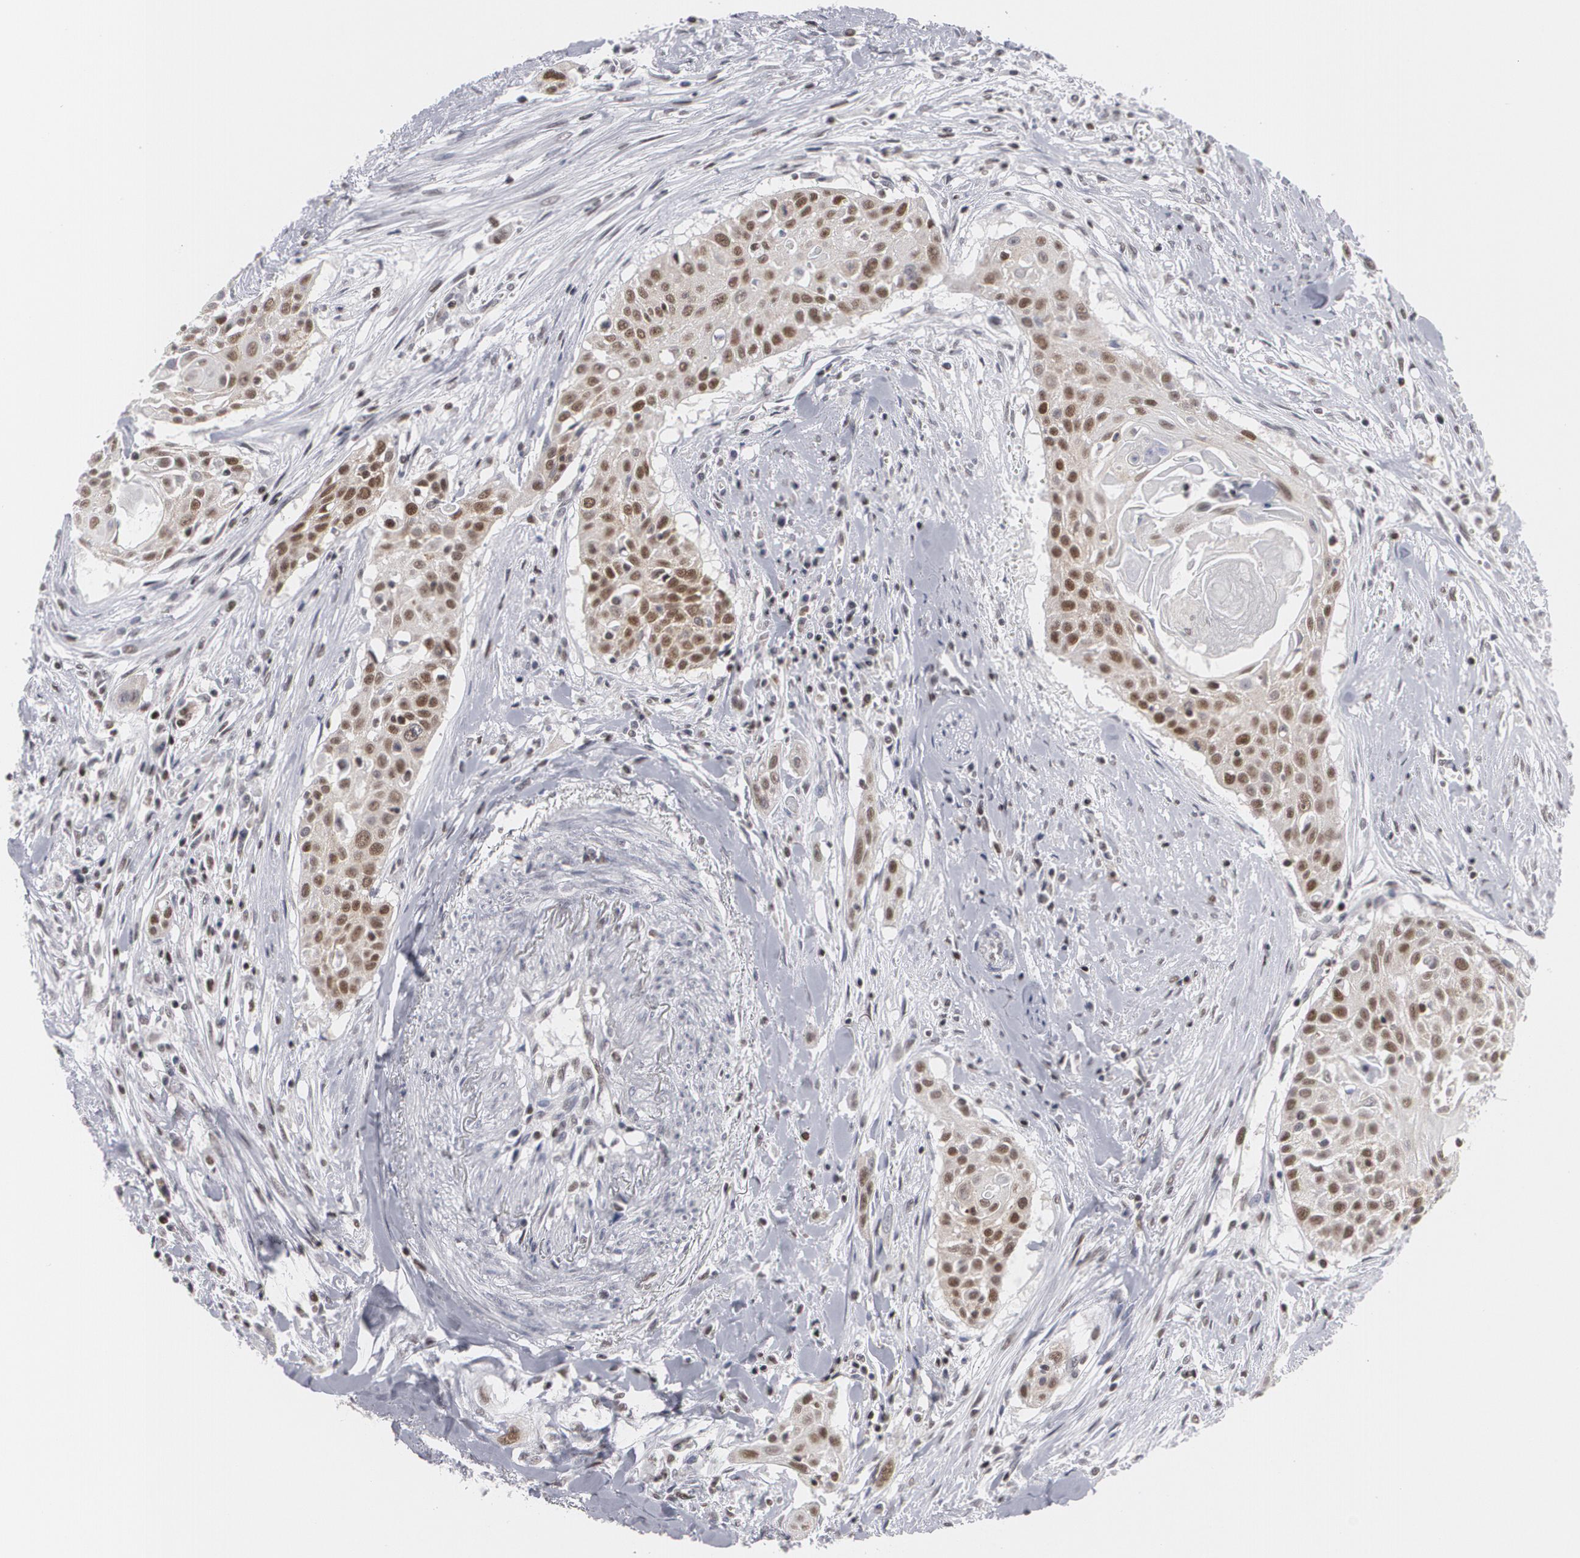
{"staining": {"intensity": "moderate", "quantity": ">75%", "location": "nuclear"}, "tissue": "head and neck cancer", "cell_type": "Tumor cells", "image_type": "cancer", "snomed": [{"axis": "morphology", "description": "Squamous cell carcinoma, NOS"}, {"axis": "morphology", "description": "Squamous cell carcinoma, metastatic, NOS"}, {"axis": "topography", "description": "Lymph node"}, {"axis": "topography", "description": "Salivary gland"}, {"axis": "topography", "description": "Head-Neck"}], "caption": "A medium amount of moderate nuclear expression is identified in approximately >75% of tumor cells in squamous cell carcinoma (head and neck) tissue. (DAB (3,3'-diaminobenzidine) = brown stain, brightfield microscopy at high magnification).", "gene": "MCL1", "patient": {"sex": "female", "age": 74}}